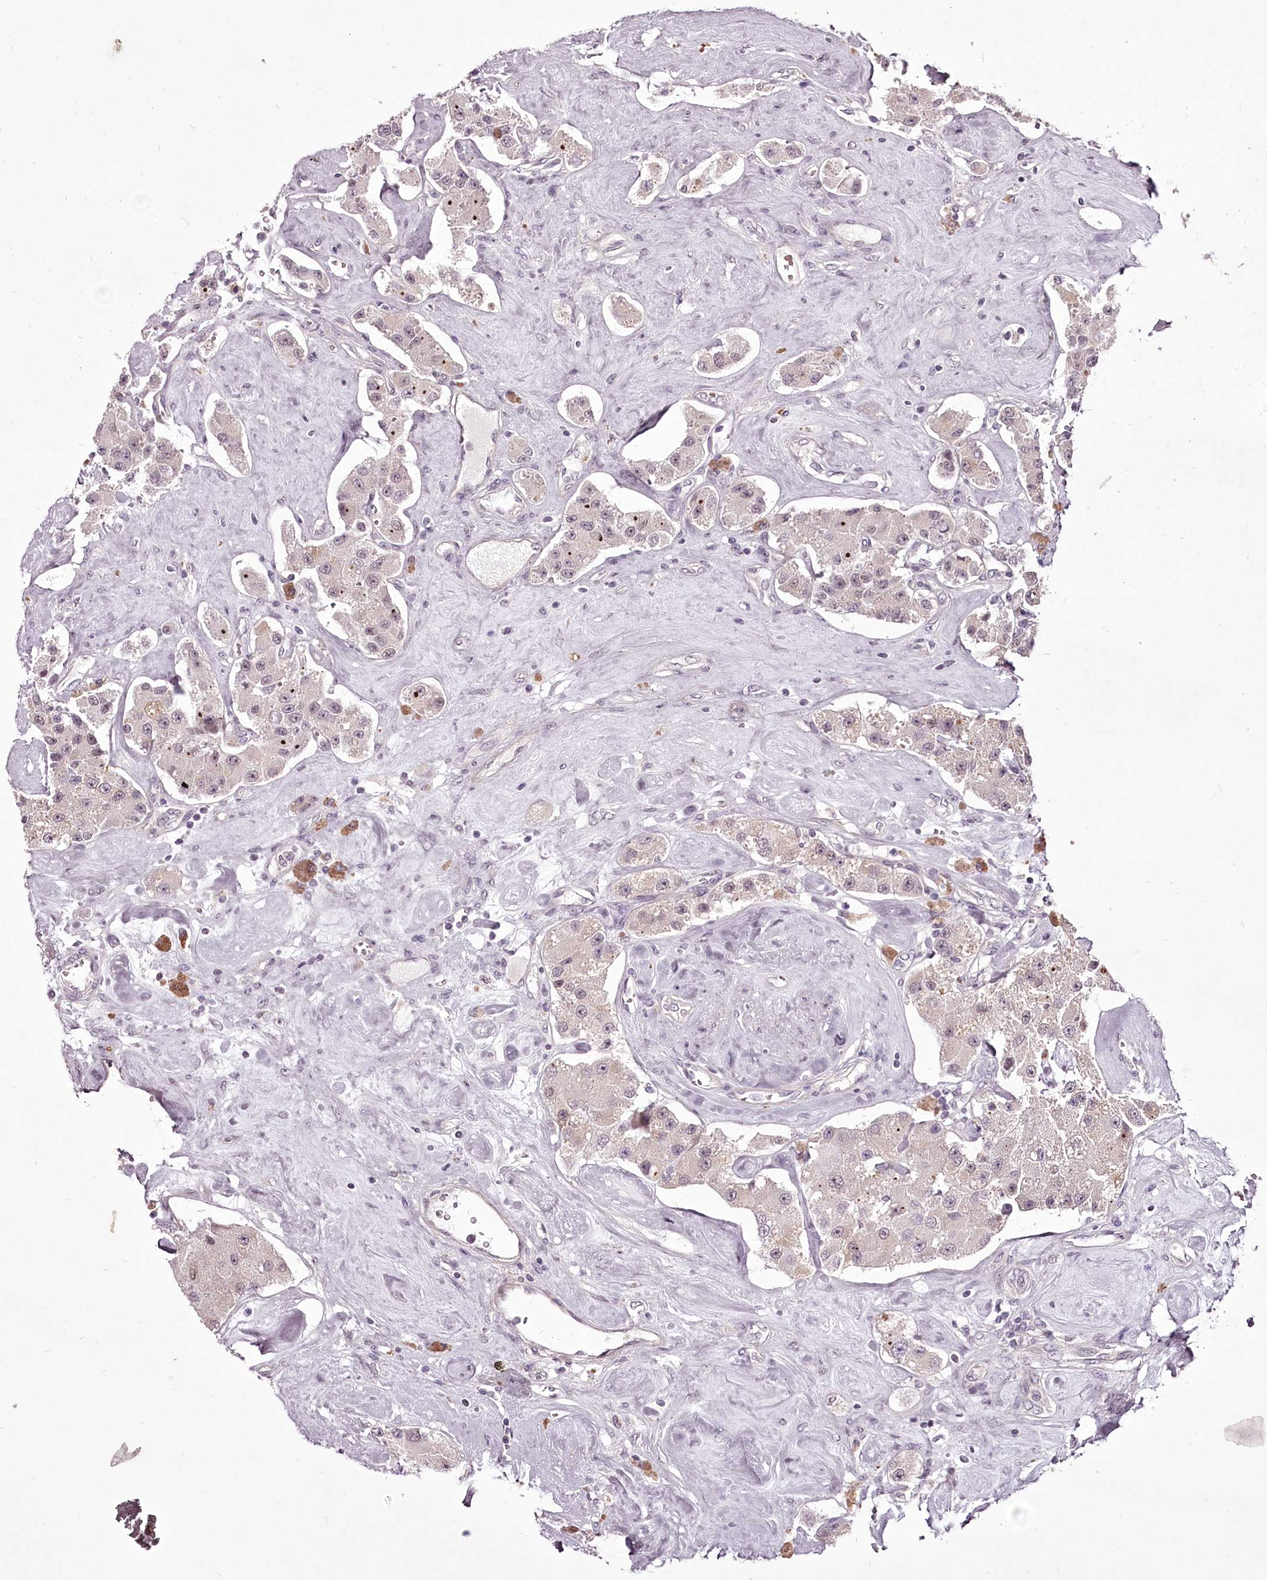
{"staining": {"intensity": "negative", "quantity": "none", "location": "none"}, "tissue": "carcinoid", "cell_type": "Tumor cells", "image_type": "cancer", "snomed": [{"axis": "morphology", "description": "Carcinoid, malignant, NOS"}, {"axis": "topography", "description": "Pancreas"}], "caption": "The micrograph demonstrates no staining of tumor cells in malignant carcinoid. (DAB IHC visualized using brightfield microscopy, high magnification).", "gene": "ADRA1D", "patient": {"sex": "male", "age": 41}}